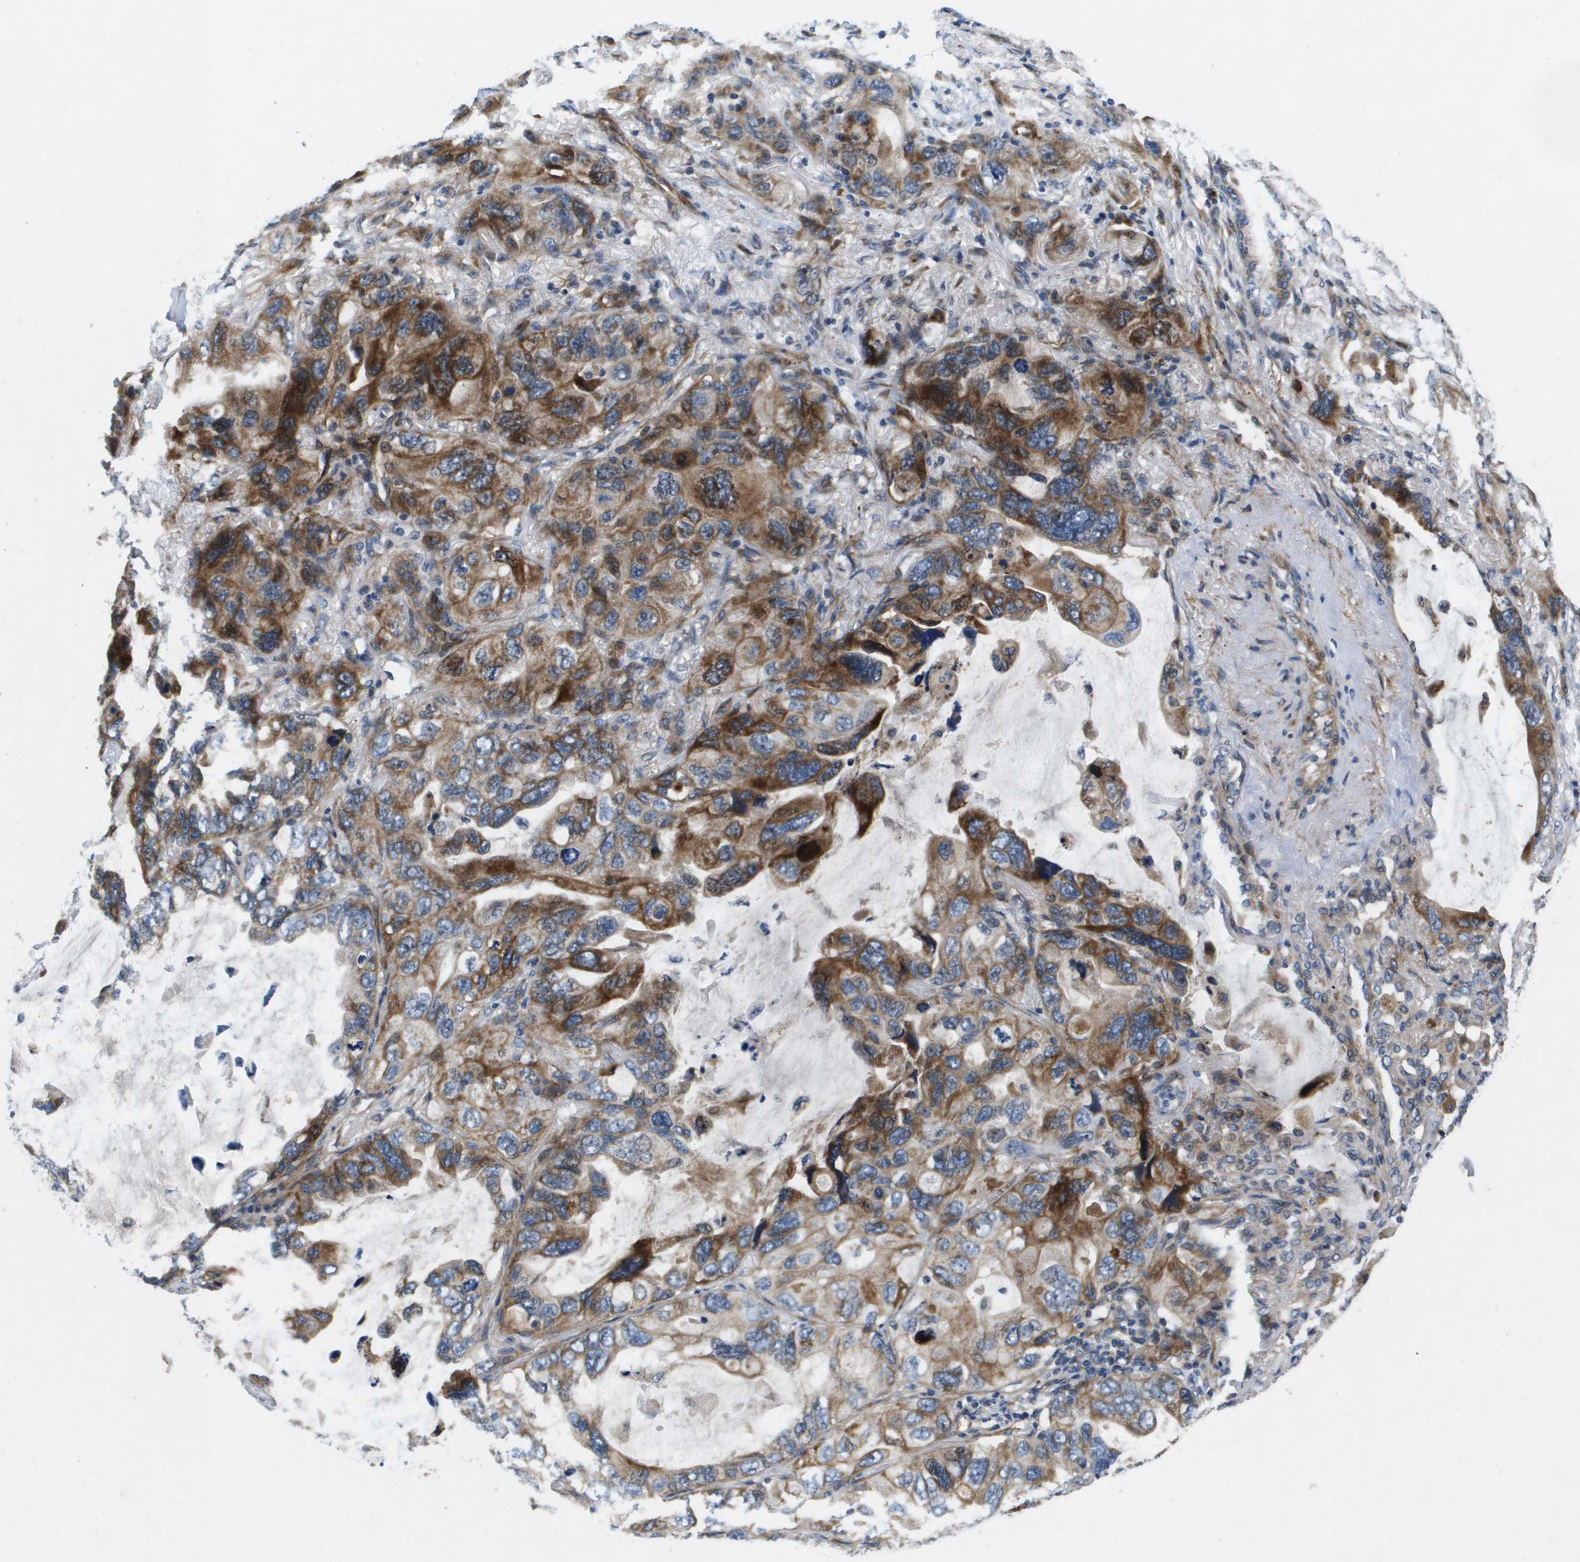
{"staining": {"intensity": "moderate", "quantity": ">75%", "location": "cytoplasmic/membranous"}, "tissue": "lung cancer", "cell_type": "Tumor cells", "image_type": "cancer", "snomed": [{"axis": "morphology", "description": "Squamous cell carcinoma, NOS"}, {"axis": "topography", "description": "Lung"}], "caption": "Protein expression analysis of lung squamous cell carcinoma exhibits moderate cytoplasmic/membranous expression in approximately >75% of tumor cells. (DAB (3,3'-diaminobenzidine) = brown stain, brightfield microscopy at high magnification).", "gene": "ENTPD2", "patient": {"sex": "female", "age": 73}}